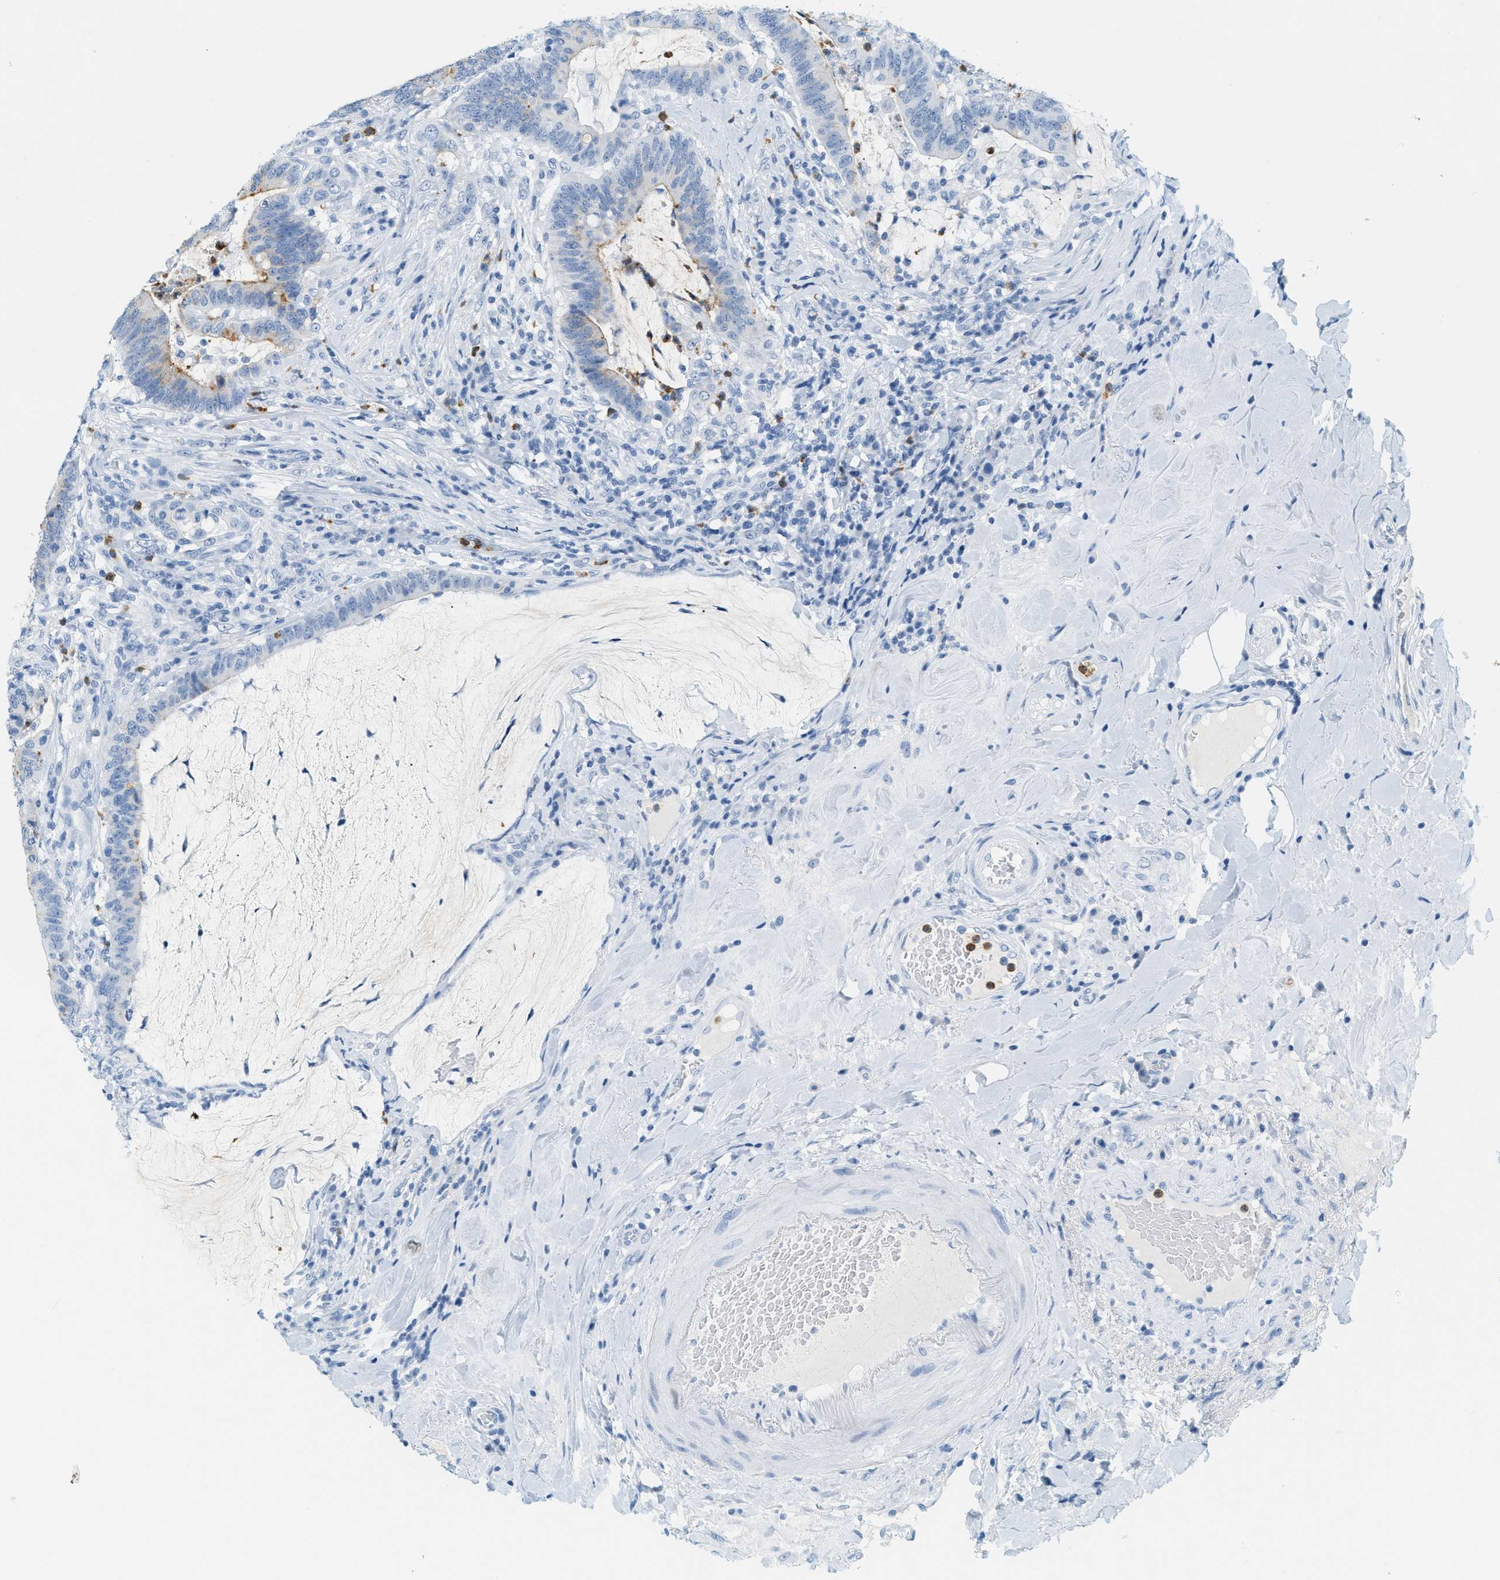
{"staining": {"intensity": "moderate", "quantity": "<25%", "location": "cytoplasmic/membranous"}, "tissue": "colorectal cancer", "cell_type": "Tumor cells", "image_type": "cancer", "snomed": [{"axis": "morphology", "description": "Normal tissue, NOS"}, {"axis": "morphology", "description": "Adenocarcinoma, NOS"}, {"axis": "topography", "description": "Colon"}], "caption": "Immunohistochemical staining of colorectal cancer displays low levels of moderate cytoplasmic/membranous staining in approximately <25% of tumor cells.", "gene": "LCN2", "patient": {"sex": "female", "age": 66}}